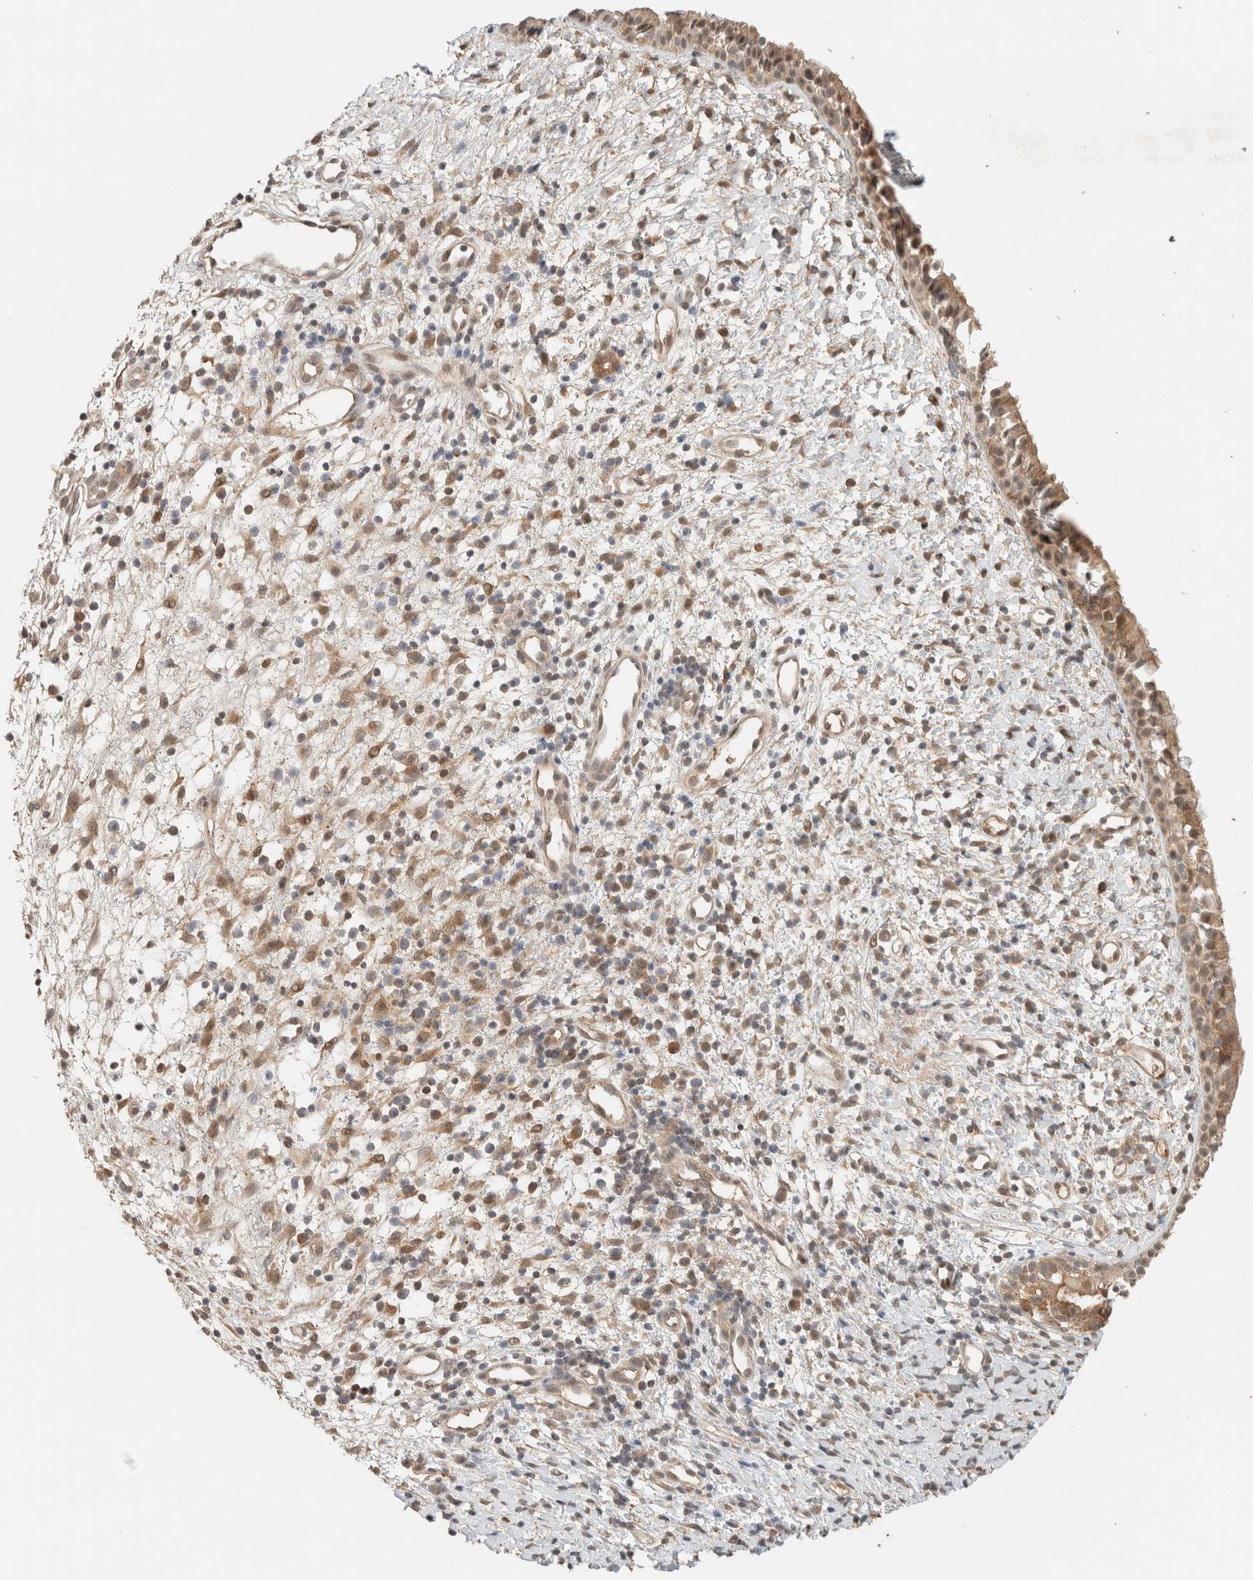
{"staining": {"intensity": "weak", "quantity": ">75%", "location": "cytoplasmic/membranous,nuclear"}, "tissue": "nasopharynx", "cell_type": "Respiratory epithelial cells", "image_type": "normal", "snomed": [{"axis": "morphology", "description": "Normal tissue, NOS"}, {"axis": "topography", "description": "Nasopharynx"}], "caption": "Immunohistochemical staining of normal human nasopharynx displays weak cytoplasmic/membranous,nuclear protein positivity in approximately >75% of respiratory epithelial cells. (DAB IHC, brown staining for protein, blue staining for nuclei).", "gene": "ZNF567", "patient": {"sex": "male", "age": 22}}